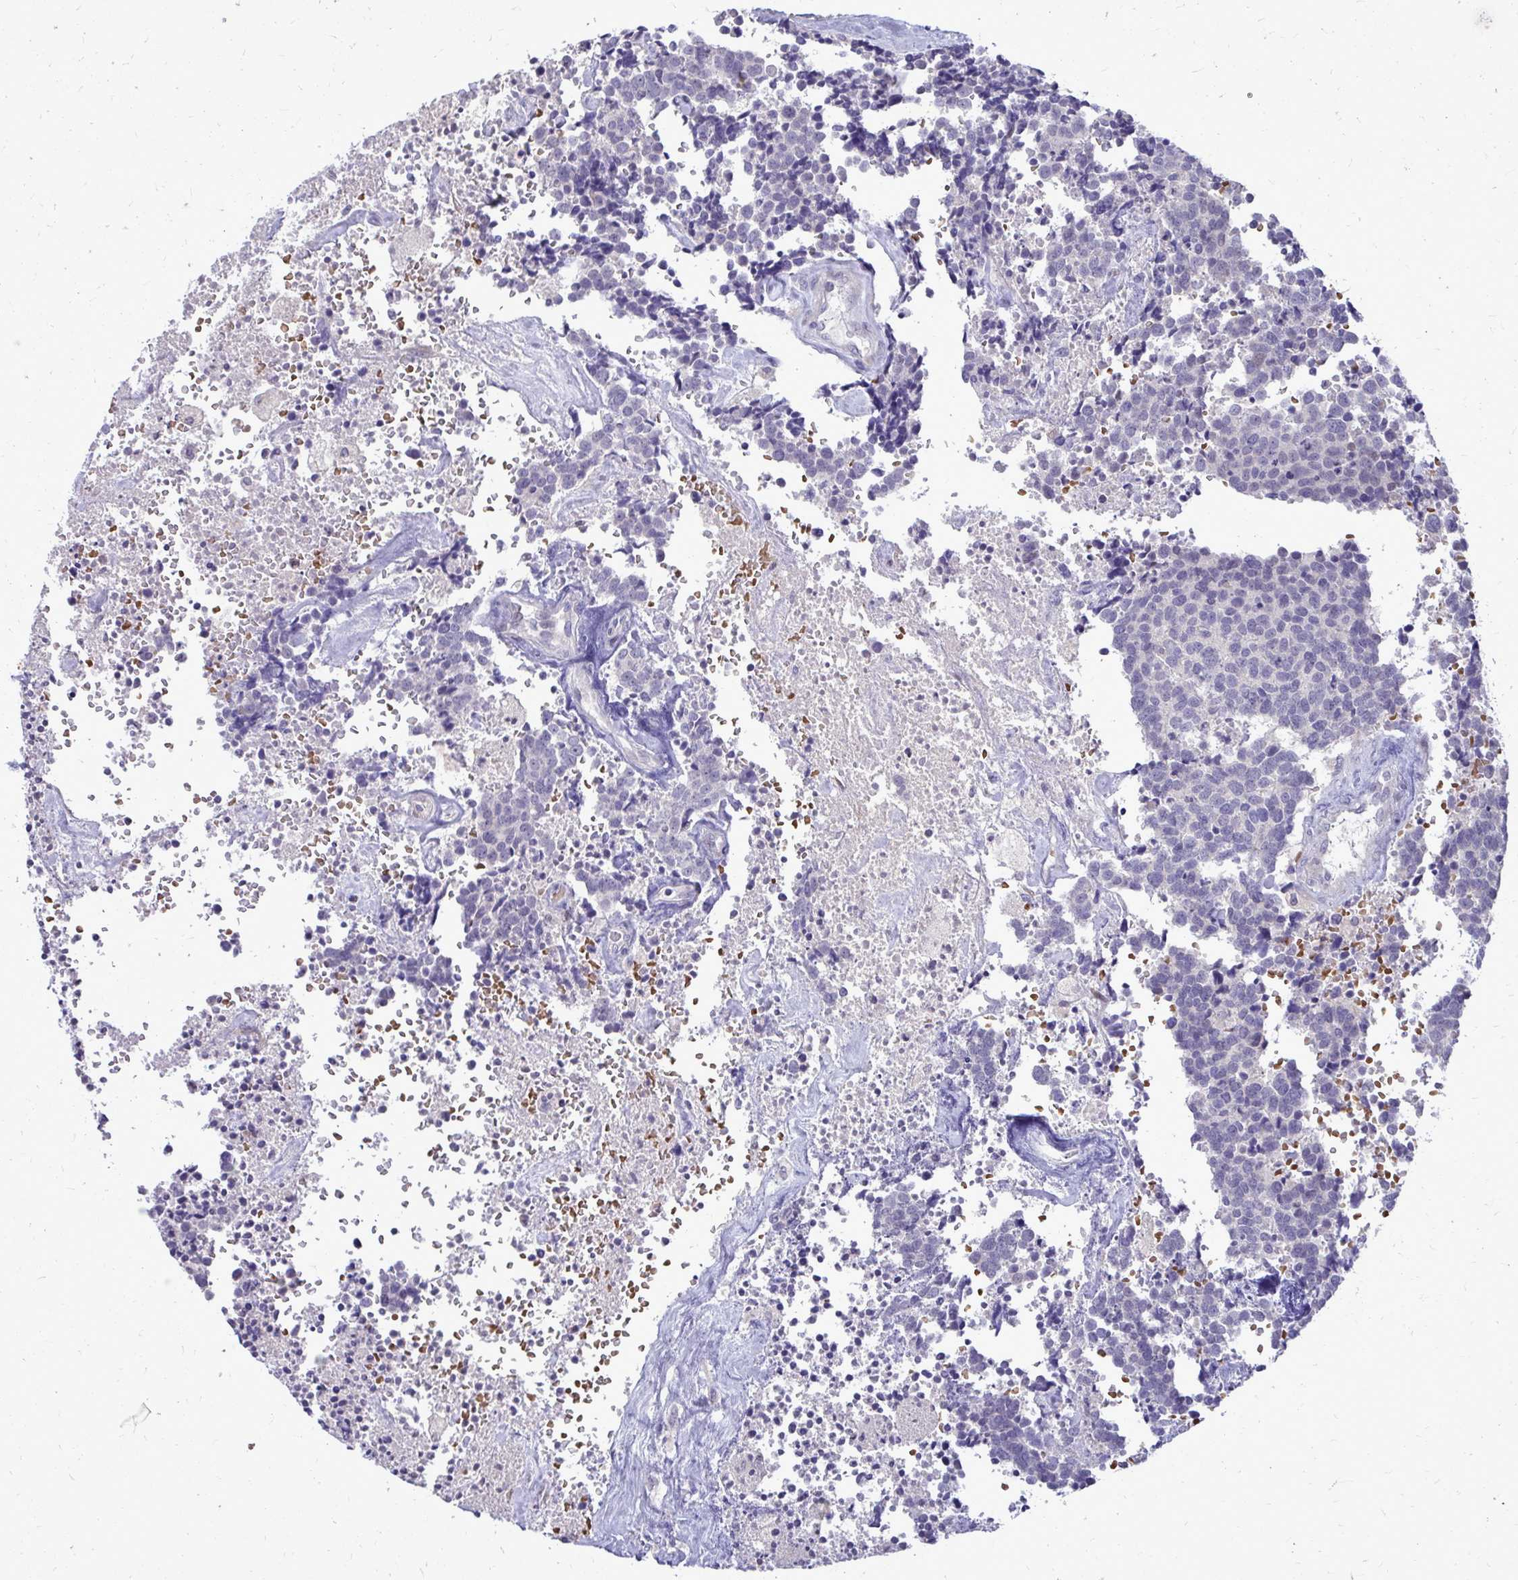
{"staining": {"intensity": "negative", "quantity": "none", "location": "none"}, "tissue": "carcinoid", "cell_type": "Tumor cells", "image_type": "cancer", "snomed": [{"axis": "morphology", "description": "Carcinoid, malignant, NOS"}, {"axis": "topography", "description": "Skin"}], "caption": "Immunohistochemistry (IHC) histopathology image of neoplastic tissue: human carcinoid stained with DAB shows no significant protein expression in tumor cells. (DAB (3,3'-diaminobenzidine) immunohistochemistry visualized using brightfield microscopy, high magnification).", "gene": "DPY19L1", "patient": {"sex": "female", "age": 79}}